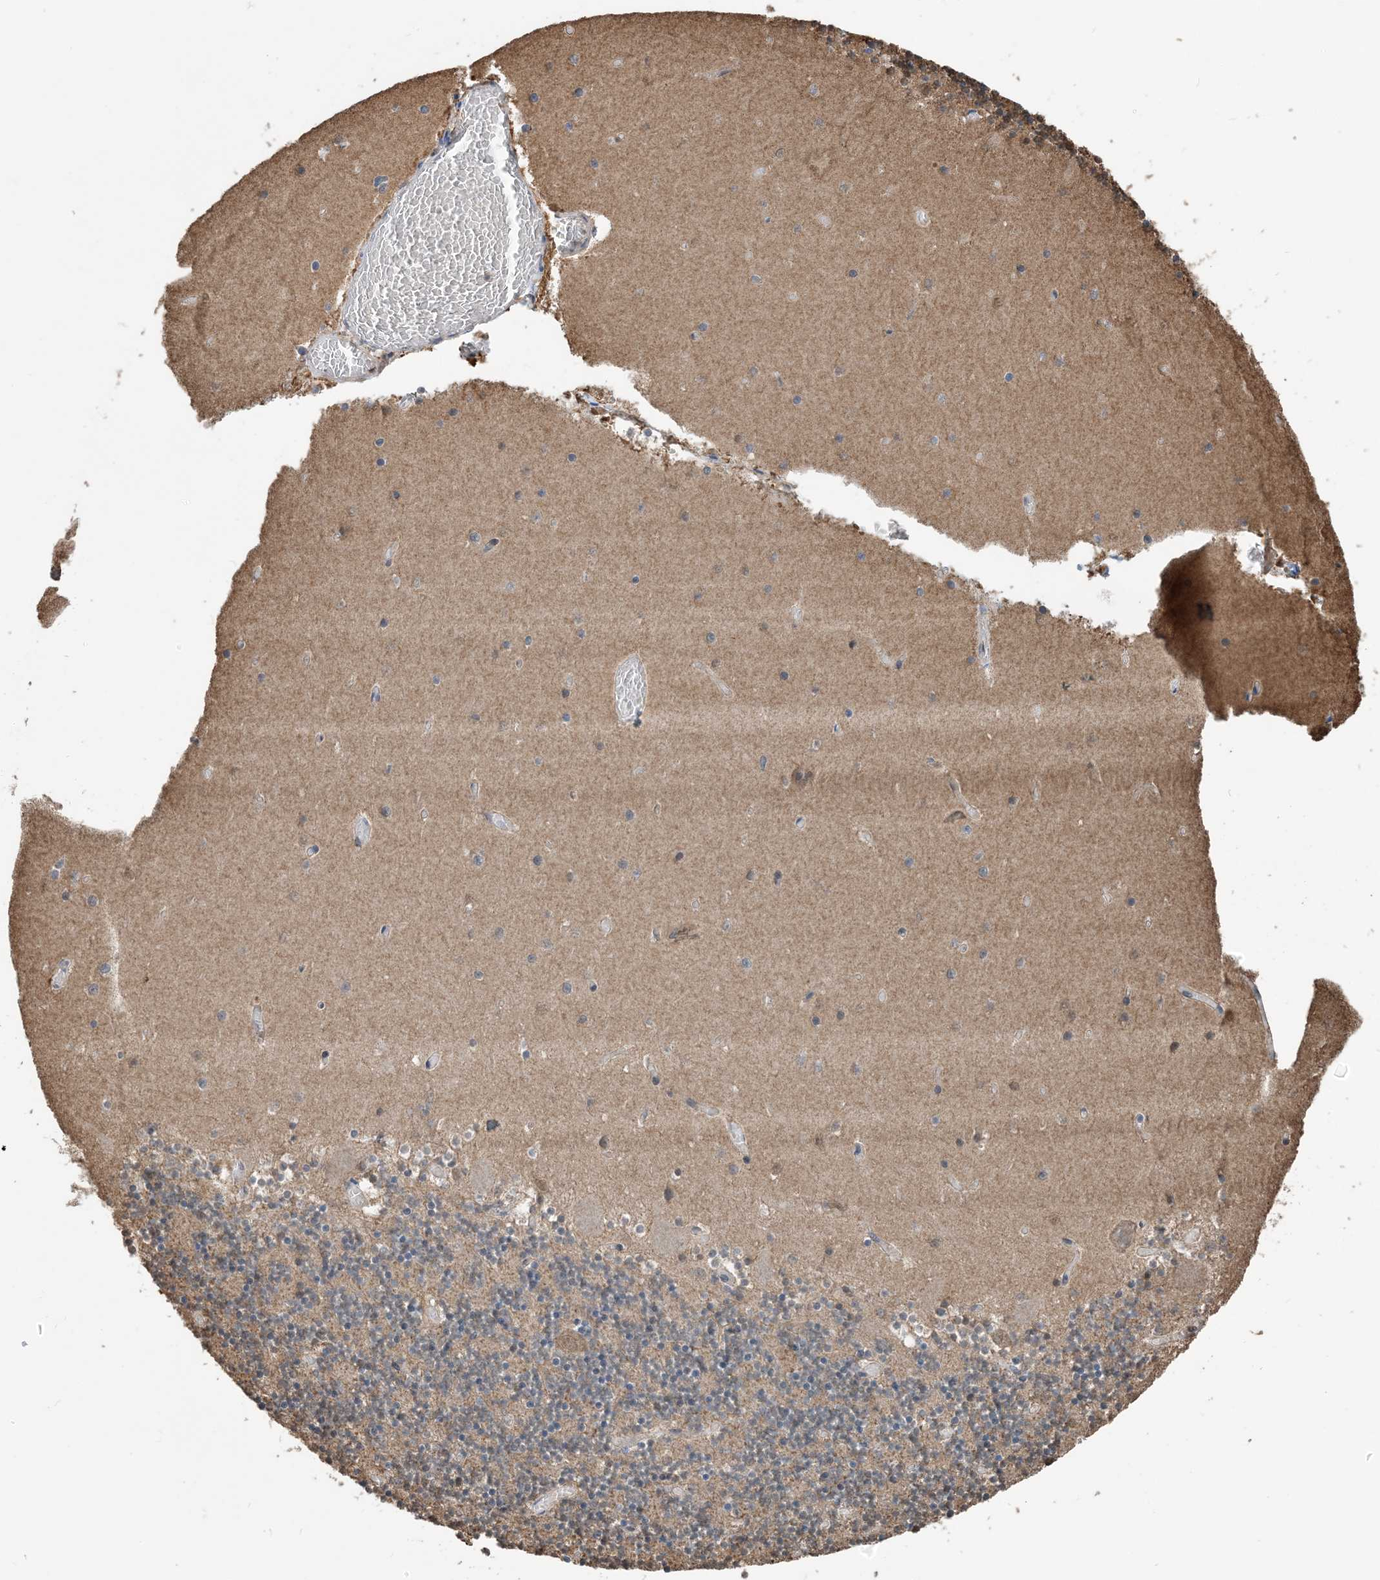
{"staining": {"intensity": "weak", "quantity": "25%-75%", "location": "cytoplasmic/membranous"}, "tissue": "cerebellum", "cell_type": "Cells in granular layer", "image_type": "normal", "snomed": [{"axis": "morphology", "description": "Normal tissue, NOS"}, {"axis": "topography", "description": "Cerebellum"}], "caption": "Protein staining displays weak cytoplasmic/membranous staining in about 25%-75% of cells in granular layer in normal cerebellum.", "gene": "HSPA1A", "patient": {"sex": "female", "age": 28}}